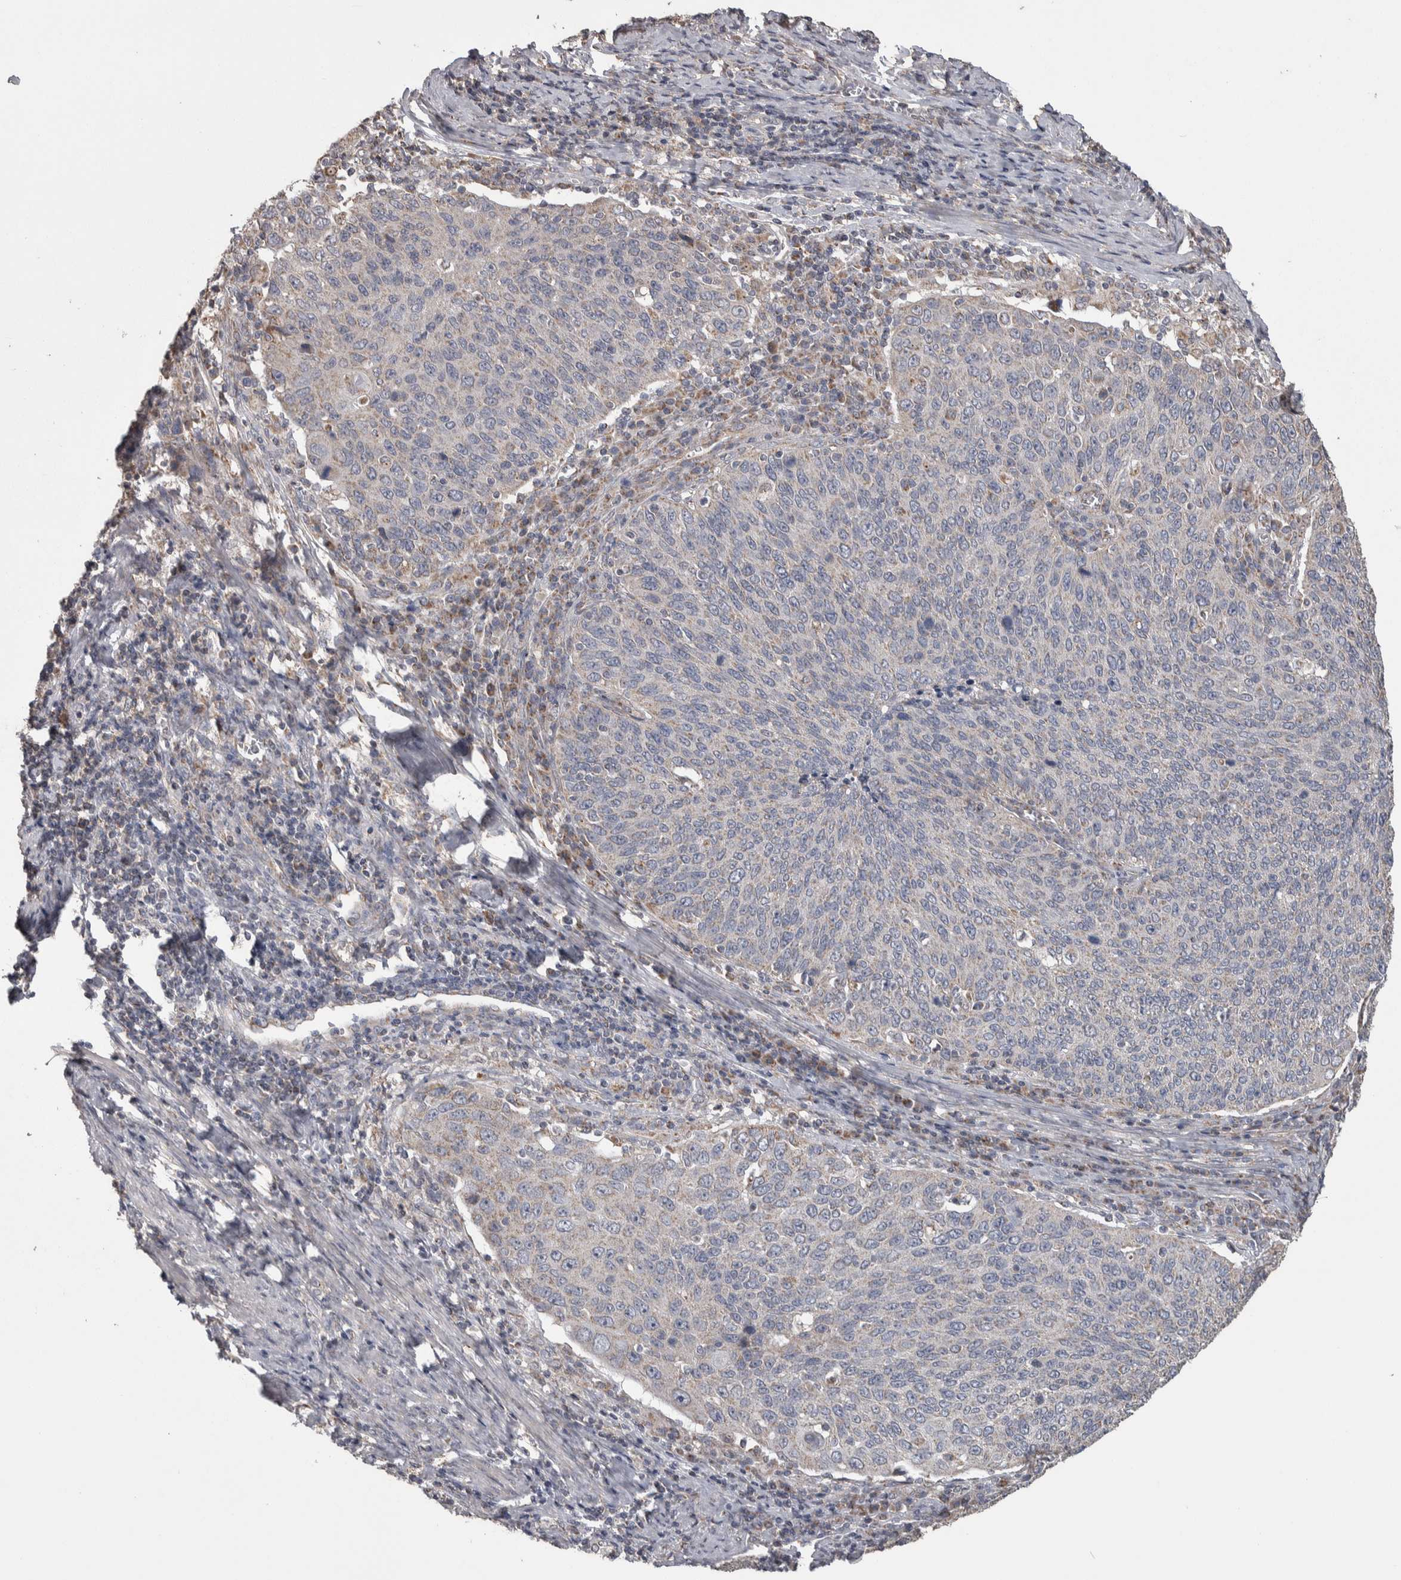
{"staining": {"intensity": "weak", "quantity": "<25%", "location": "cytoplasmic/membranous"}, "tissue": "cervical cancer", "cell_type": "Tumor cells", "image_type": "cancer", "snomed": [{"axis": "morphology", "description": "Squamous cell carcinoma, NOS"}, {"axis": "topography", "description": "Cervix"}], "caption": "A histopathology image of human cervical cancer (squamous cell carcinoma) is negative for staining in tumor cells.", "gene": "SCO1", "patient": {"sex": "female", "age": 53}}